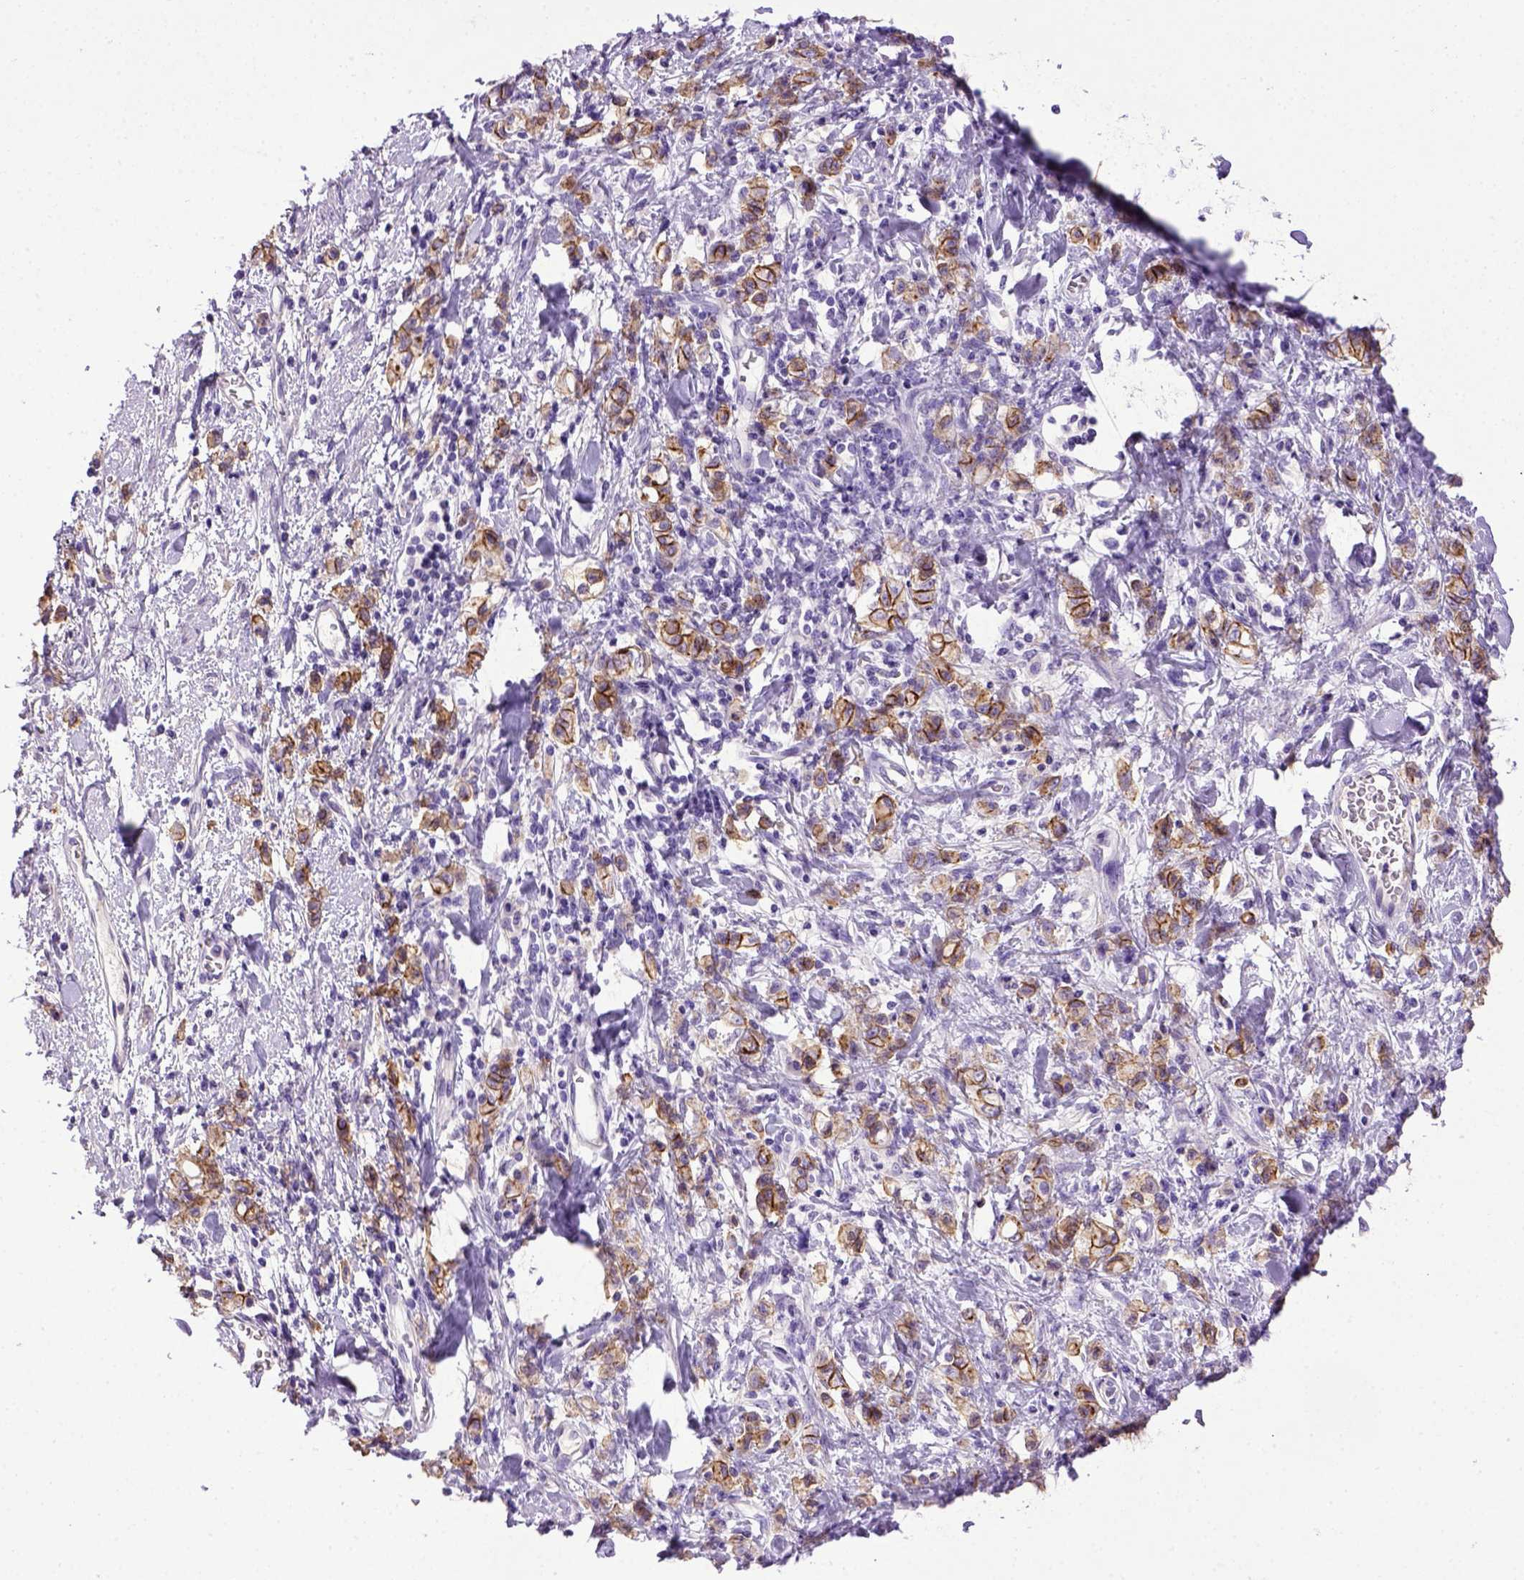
{"staining": {"intensity": "moderate", "quantity": ">75%", "location": "cytoplasmic/membranous"}, "tissue": "stomach cancer", "cell_type": "Tumor cells", "image_type": "cancer", "snomed": [{"axis": "morphology", "description": "Adenocarcinoma, NOS"}, {"axis": "topography", "description": "Stomach"}], "caption": "The photomicrograph demonstrates staining of stomach adenocarcinoma, revealing moderate cytoplasmic/membranous protein positivity (brown color) within tumor cells.", "gene": "CDH1", "patient": {"sex": "male", "age": 77}}